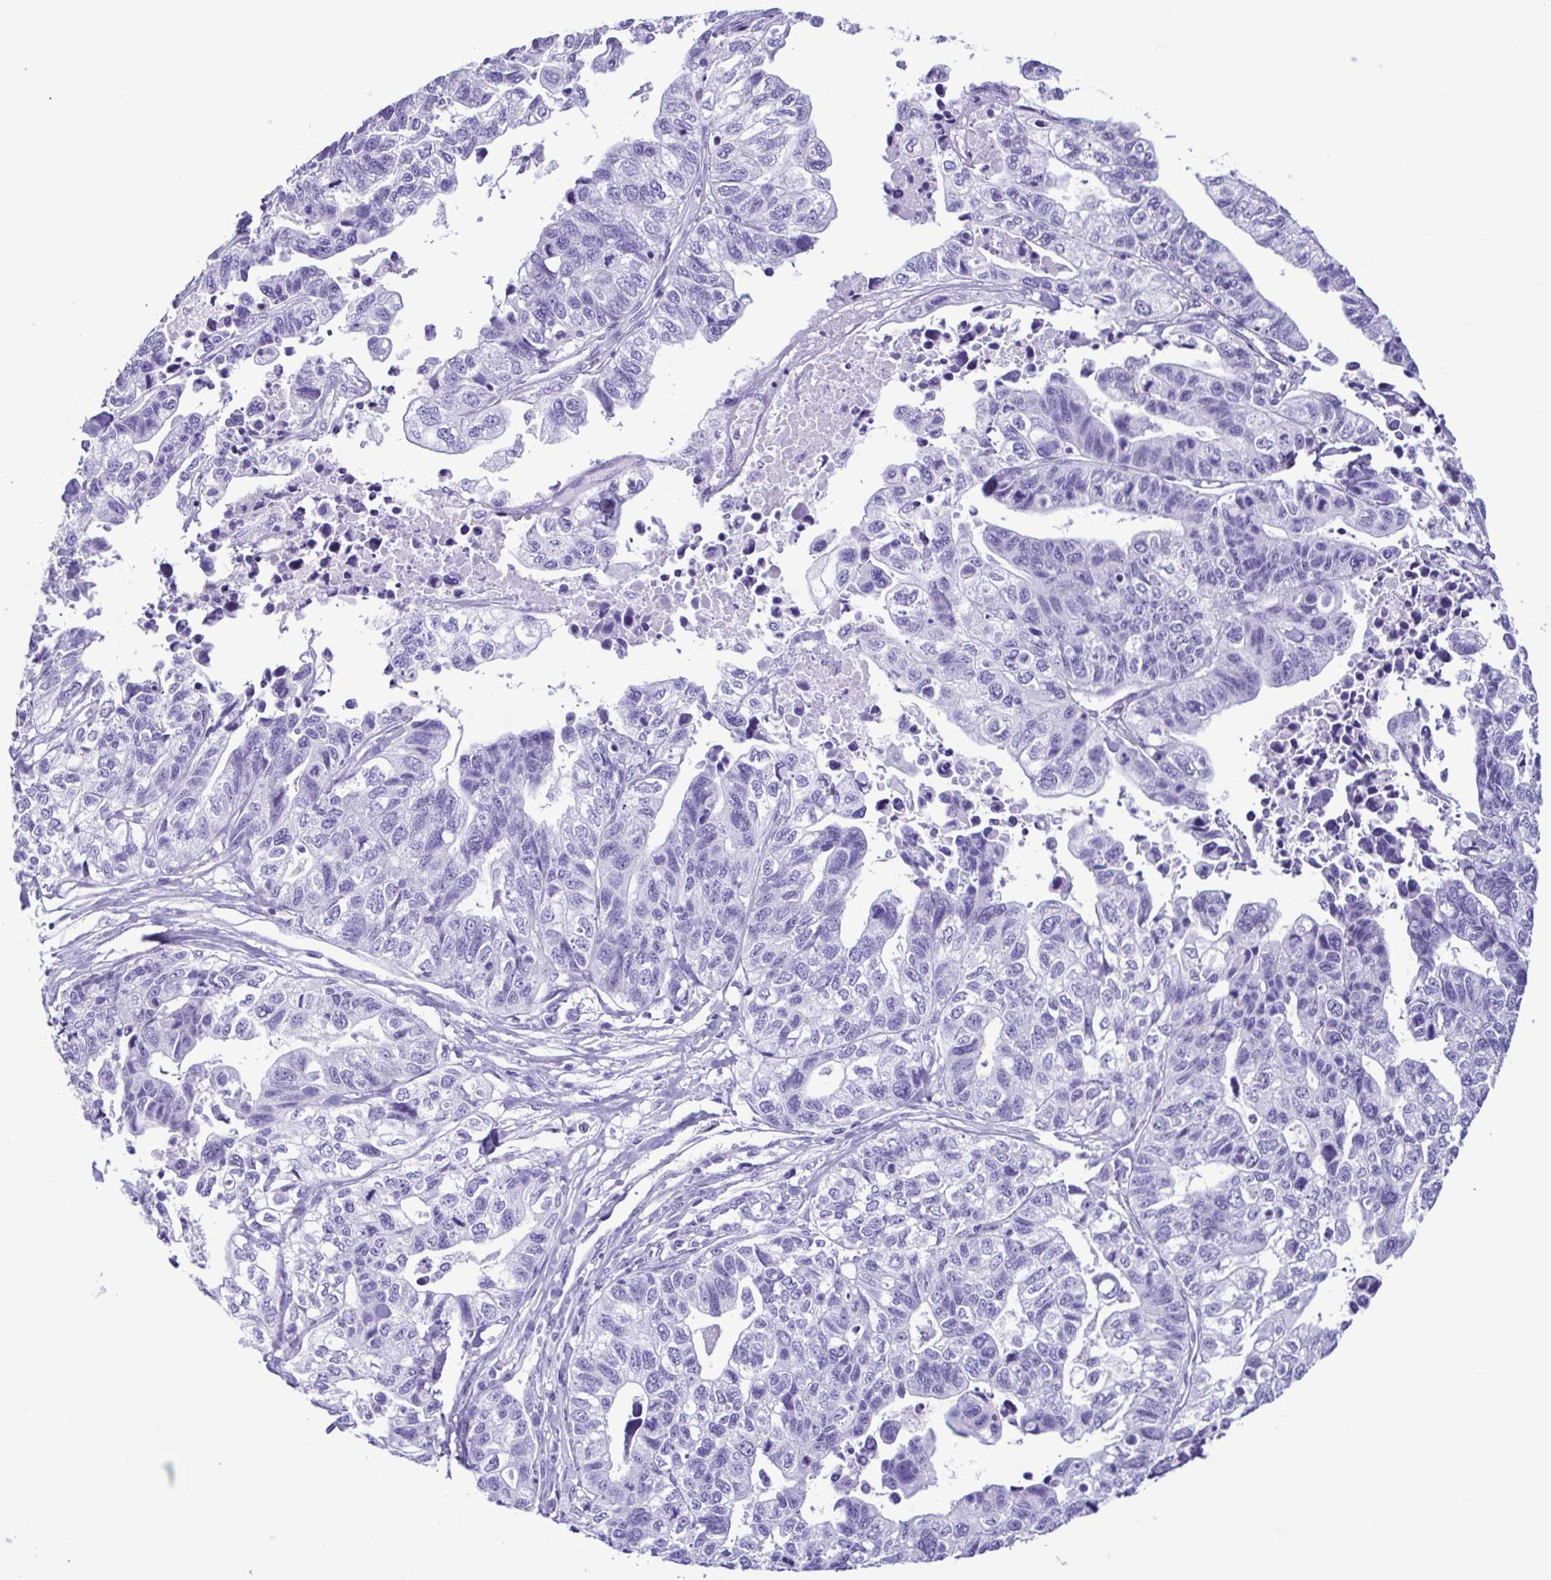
{"staining": {"intensity": "negative", "quantity": "none", "location": "none"}, "tissue": "stomach cancer", "cell_type": "Tumor cells", "image_type": "cancer", "snomed": [{"axis": "morphology", "description": "Adenocarcinoma, NOS"}, {"axis": "topography", "description": "Stomach, upper"}], "caption": "A high-resolution histopathology image shows IHC staining of stomach adenocarcinoma, which shows no significant expression in tumor cells.", "gene": "SPATA16", "patient": {"sex": "female", "age": 67}}